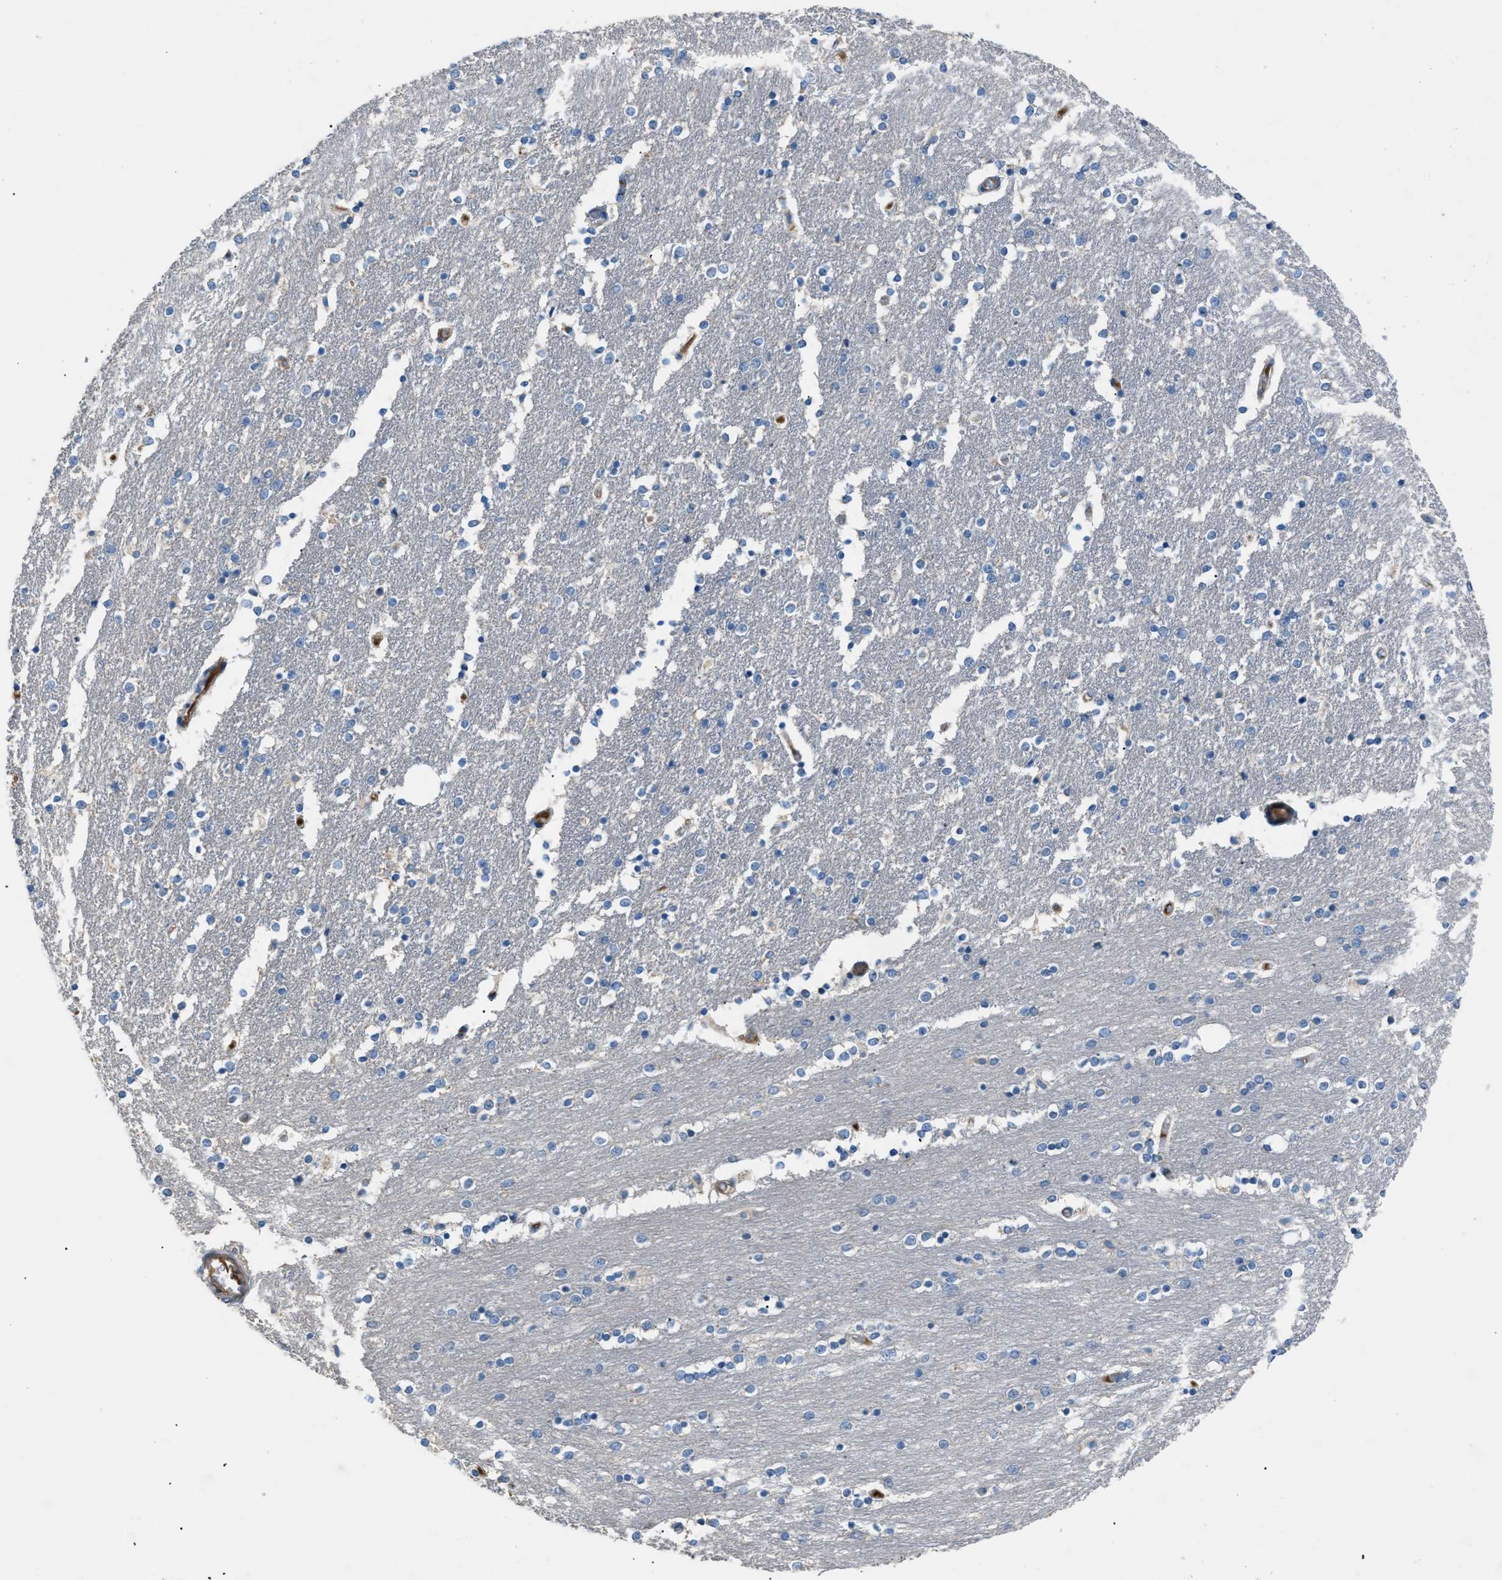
{"staining": {"intensity": "negative", "quantity": "none", "location": "none"}, "tissue": "caudate", "cell_type": "Glial cells", "image_type": "normal", "snomed": [{"axis": "morphology", "description": "Normal tissue, NOS"}, {"axis": "topography", "description": "Lateral ventricle wall"}], "caption": "Immunohistochemical staining of benign caudate exhibits no significant expression in glial cells.", "gene": "SGCZ", "patient": {"sex": "female", "age": 54}}